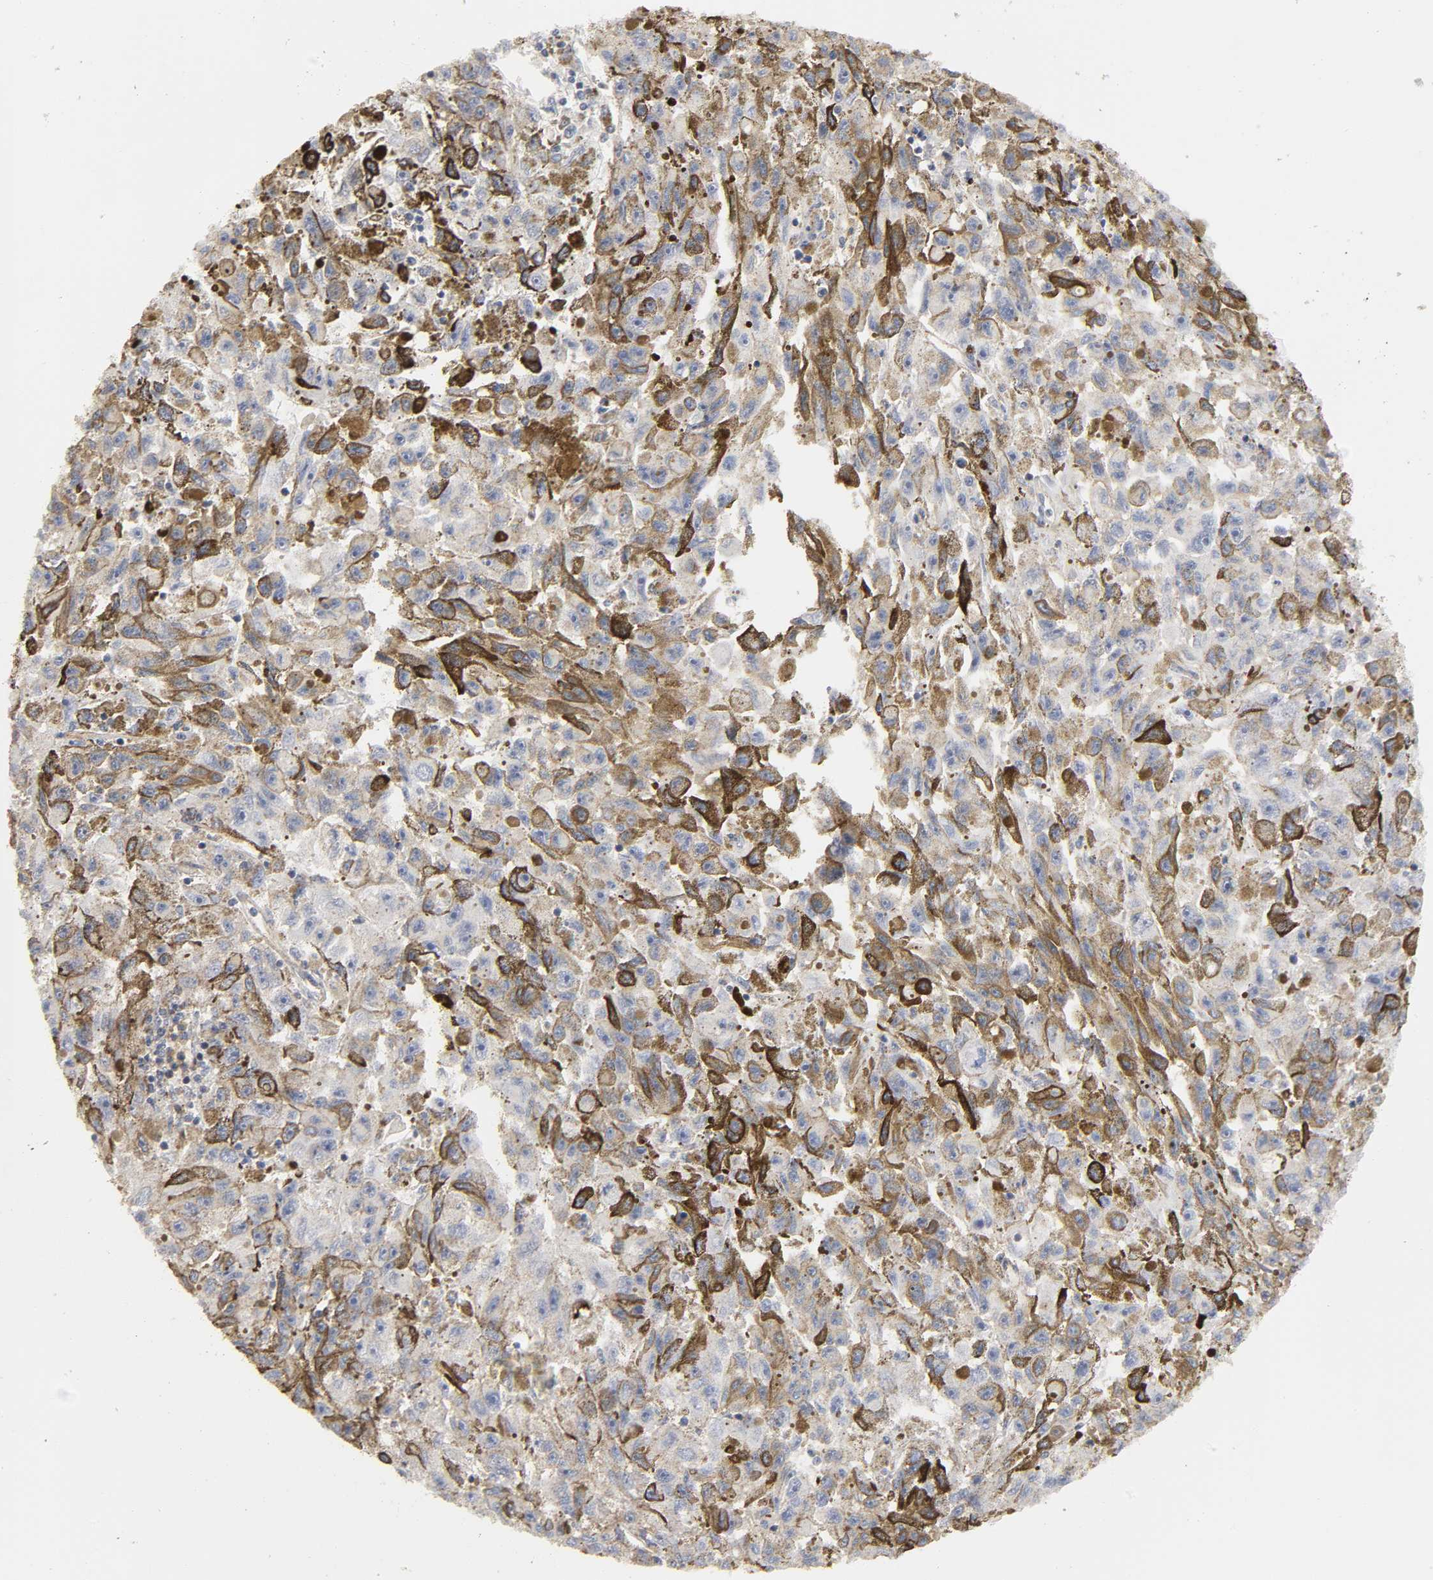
{"staining": {"intensity": "moderate", "quantity": "25%-75%", "location": "cytoplasmic/membranous"}, "tissue": "melanoma", "cell_type": "Tumor cells", "image_type": "cancer", "snomed": [{"axis": "morphology", "description": "Malignant melanoma, NOS"}, {"axis": "topography", "description": "Skin"}], "caption": "A brown stain labels moderate cytoplasmic/membranous staining of a protein in malignant melanoma tumor cells. The staining is performed using DAB brown chromogen to label protein expression. The nuclei are counter-stained blue using hematoxylin.", "gene": "SH3GLB1", "patient": {"sex": "female", "age": 104}}